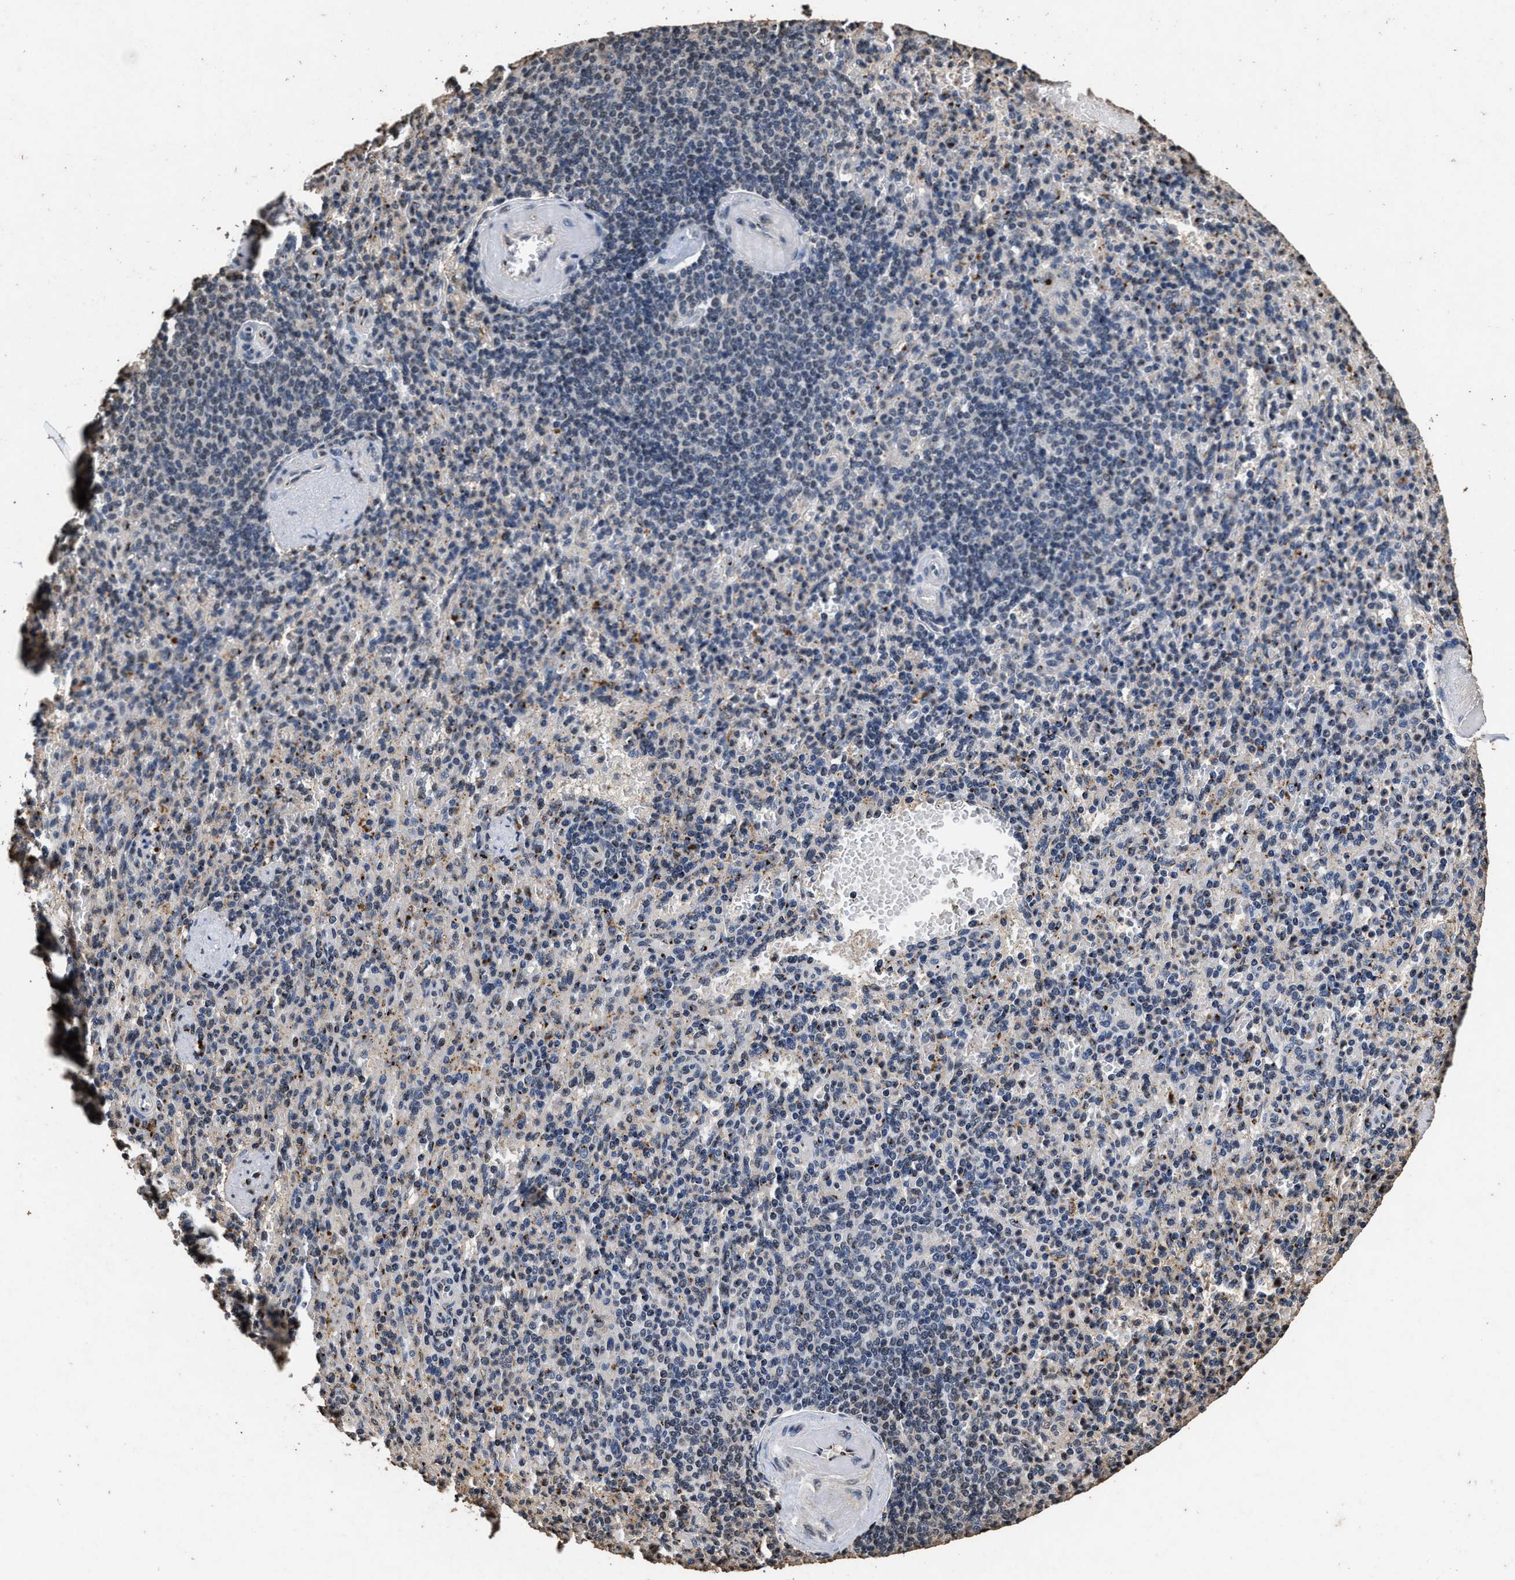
{"staining": {"intensity": "negative", "quantity": "none", "location": "none"}, "tissue": "spleen", "cell_type": "Cells in red pulp", "image_type": "normal", "snomed": [{"axis": "morphology", "description": "Normal tissue, NOS"}, {"axis": "topography", "description": "Spleen"}], "caption": "High magnification brightfield microscopy of benign spleen stained with DAB (brown) and counterstained with hematoxylin (blue): cells in red pulp show no significant expression. Nuclei are stained in blue.", "gene": "TPST2", "patient": {"sex": "female", "age": 74}}